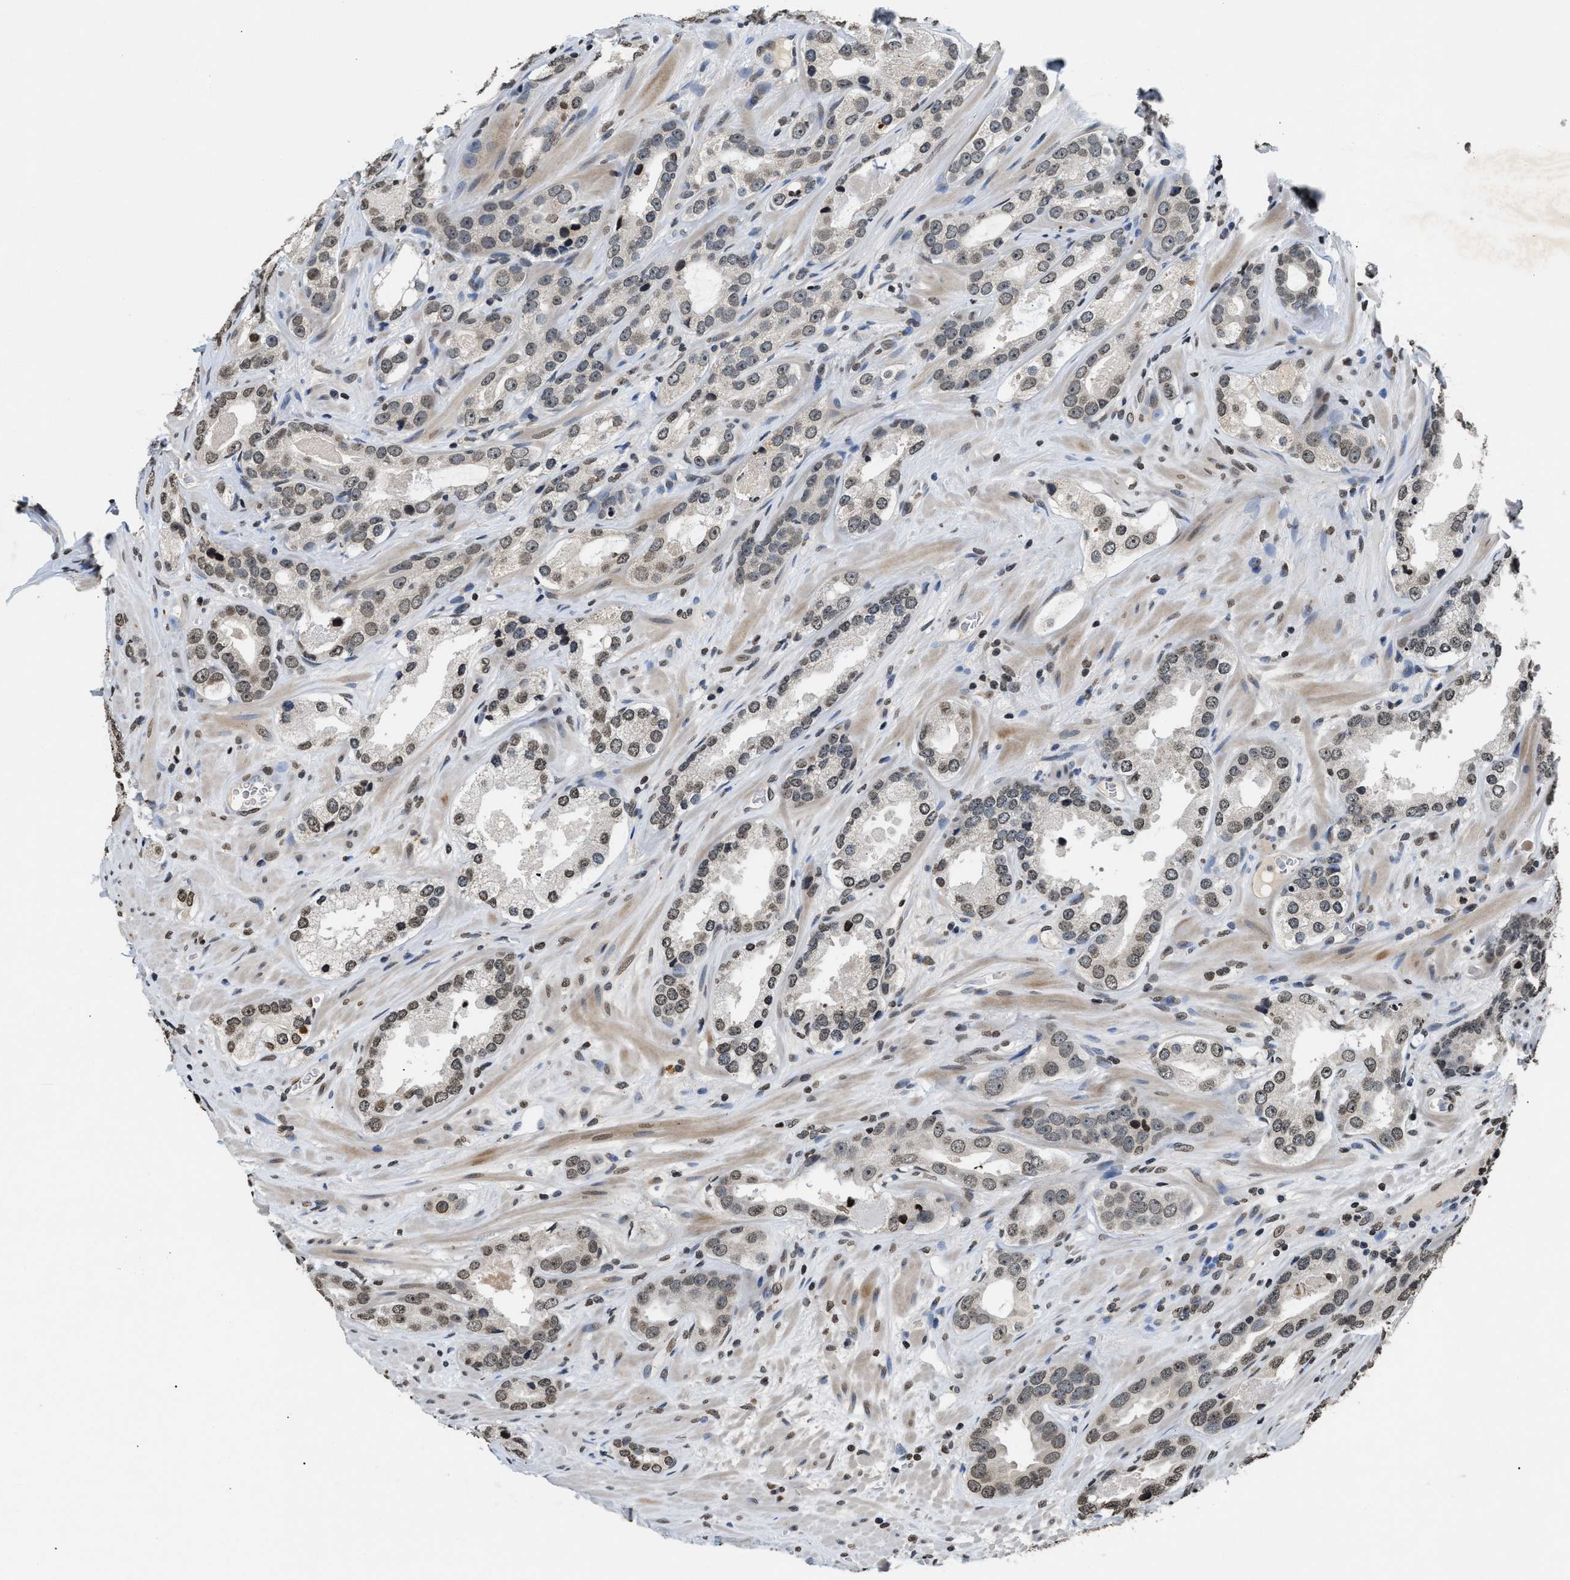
{"staining": {"intensity": "weak", "quantity": ">75%", "location": "nuclear"}, "tissue": "prostate cancer", "cell_type": "Tumor cells", "image_type": "cancer", "snomed": [{"axis": "morphology", "description": "Adenocarcinoma, High grade"}, {"axis": "topography", "description": "Prostate"}], "caption": "Immunohistochemistry of human prostate adenocarcinoma (high-grade) exhibits low levels of weak nuclear staining in about >75% of tumor cells. (DAB IHC with brightfield microscopy, high magnification).", "gene": "DNASE1L3", "patient": {"sex": "male", "age": 63}}